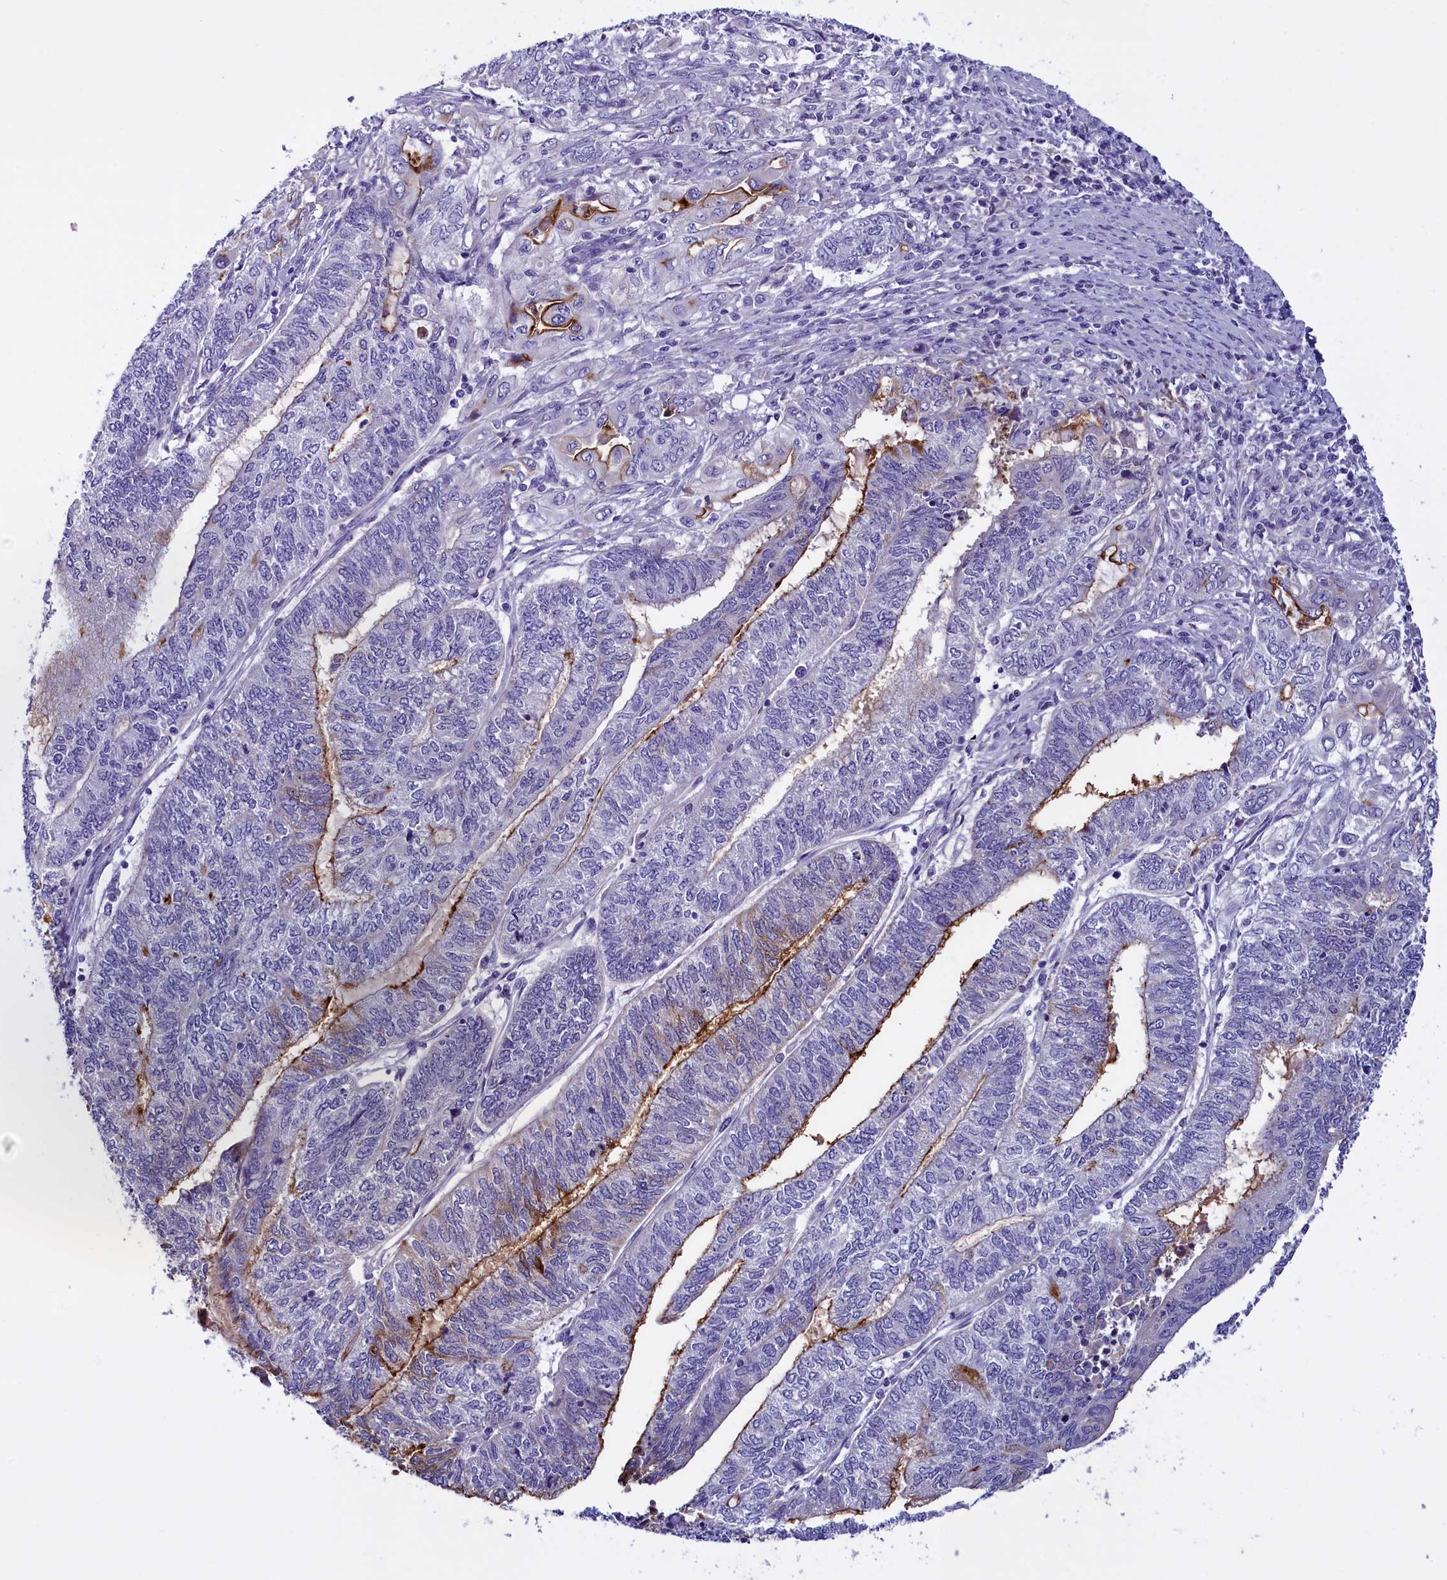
{"staining": {"intensity": "moderate", "quantity": "<25%", "location": "cytoplasmic/membranous"}, "tissue": "endometrial cancer", "cell_type": "Tumor cells", "image_type": "cancer", "snomed": [{"axis": "morphology", "description": "Adenocarcinoma, NOS"}, {"axis": "topography", "description": "Uterus"}, {"axis": "topography", "description": "Endometrium"}], "caption": "Adenocarcinoma (endometrial) stained for a protein (brown) exhibits moderate cytoplasmic/membranous positive expression in about <25% of tumor cells.", "gene": "RTTN", "patient": {"sex": "female", "age": 70}}